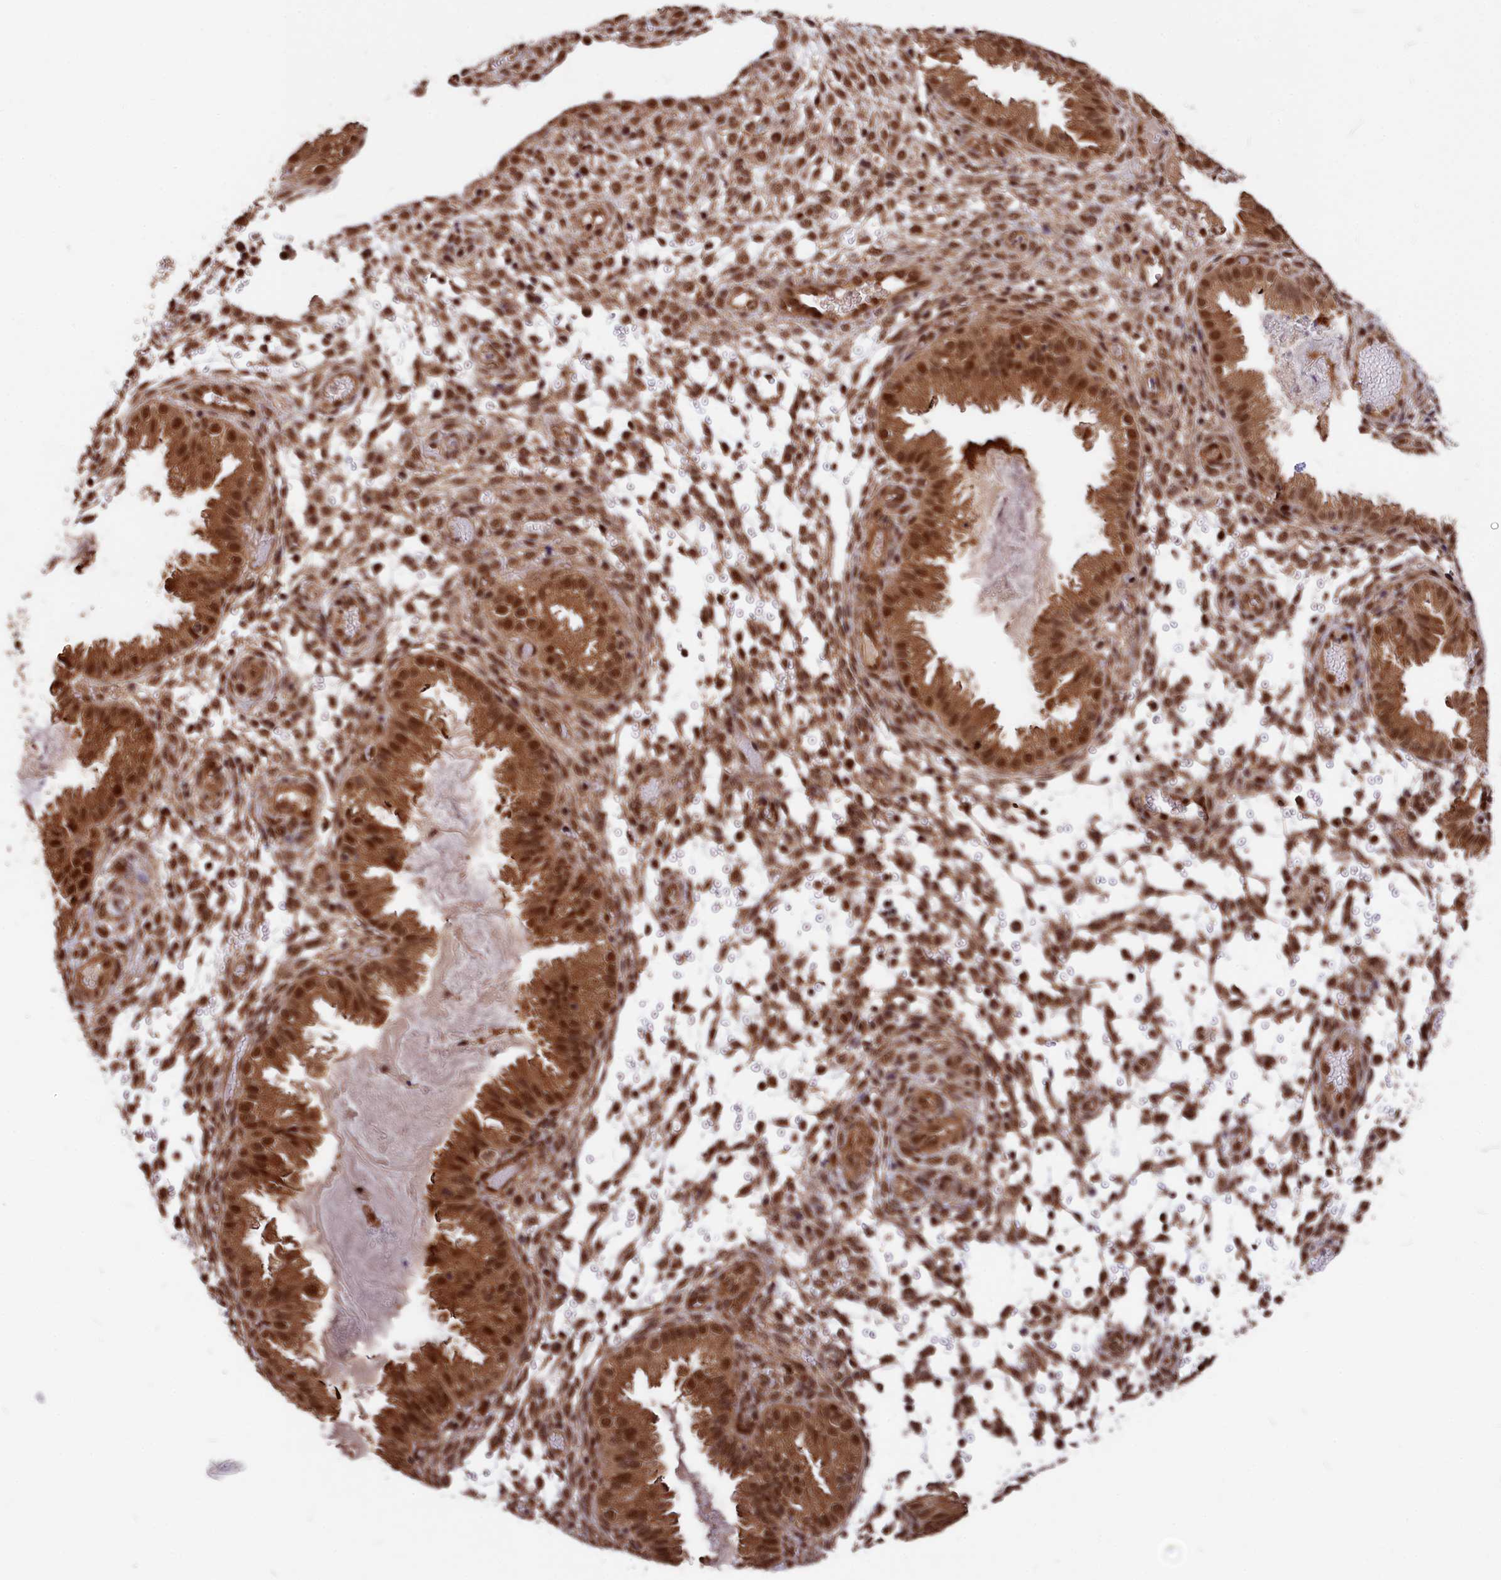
{"staining": {"intensity": "moderate", "quantity": "25%-75%", "location": "cytoplasmic/membranous,nuclear"}, "tissue": "endometrium", "cell_type": "Cells in endometrial stroma", "image_type": "normal", "snomed": [{"axis": "morphology", "description": "Normal tissue, NOS"}, {"axis": "topography", "description": "Endometrium"}], "caption": "Normal endometrium was stained to show a protein in brown. There is medium levels of moderate cytoplasmic/membranous,nuclear expression in approximately 25%-75% of cells in endometrial stroma. (DAB IHC, brown staining for protein, blue staining for nuclei).", "gene": "ADRM1", "patient": {"sex": "female", "age": 33}}